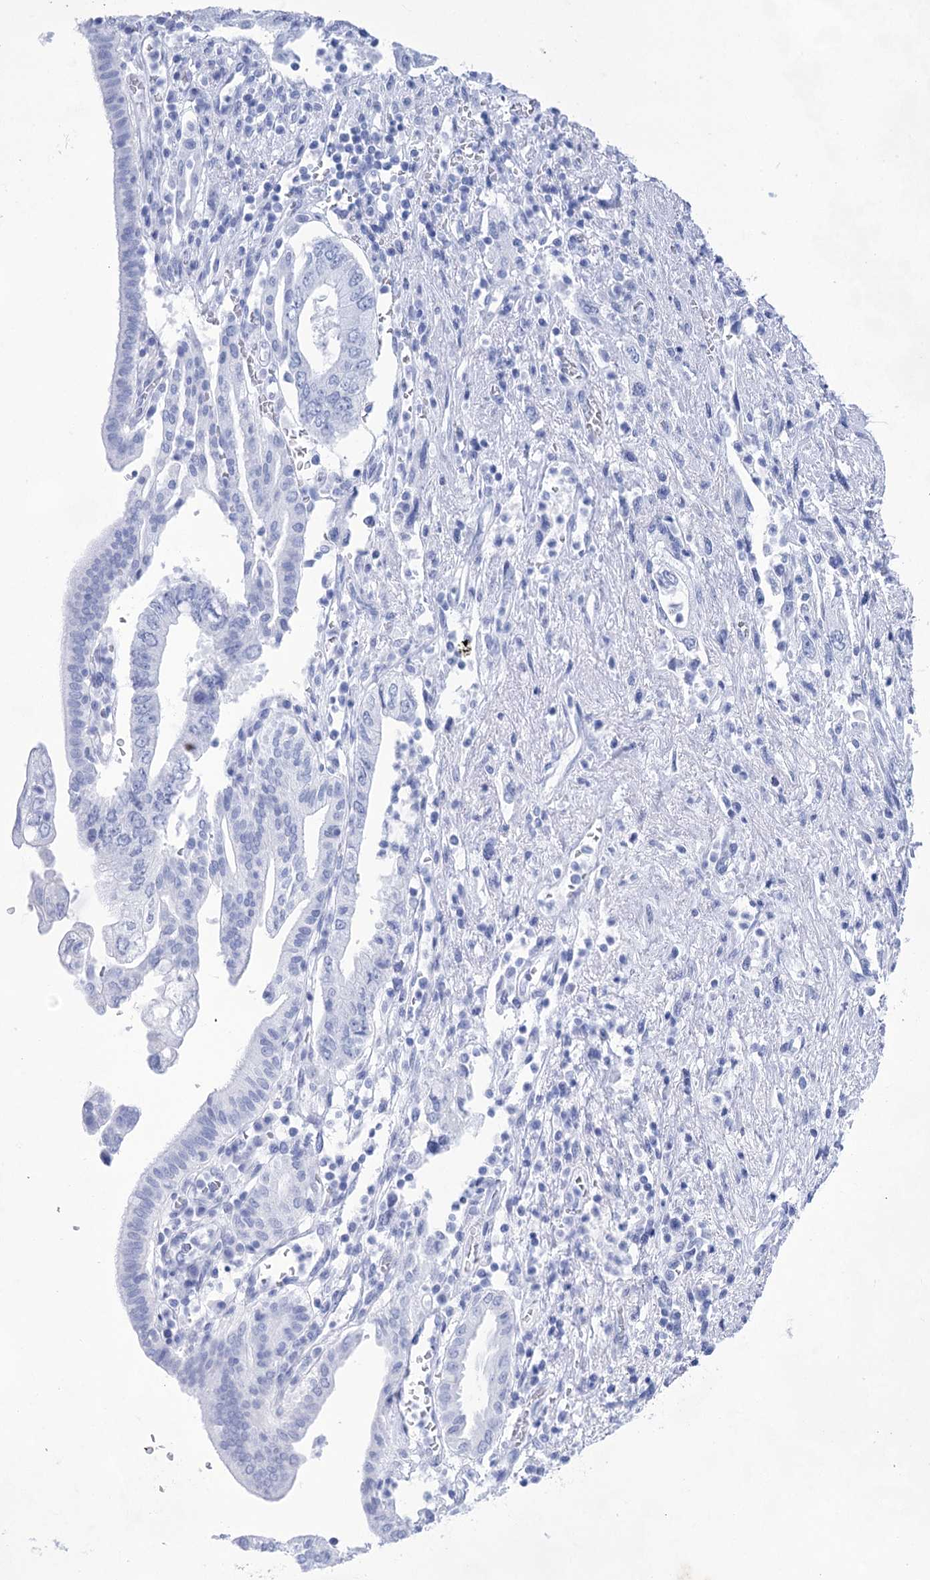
{"staining": {"intensity": "negative", "quantity": "none", "location": "none"}, "tissue": "pancreatic cancer", "cell_type": "Tumor cells", "image_type": "cancer", "snomed": [{"axis": "morphology", "description": "Adenocarcinoma, NOS"}, {"axis": "topography", "description": "Pancreas"}], "caption": "This photomicrograph is of adenocarcinoma (pancreatic) stained with immunohistochemistry (IHC) to label a protein in brown with the nuclei are counter-stained blue. There is no positivity in tumor cells.", "gene": "LALBA", "patient": {"sex": "female", "age": 73}}